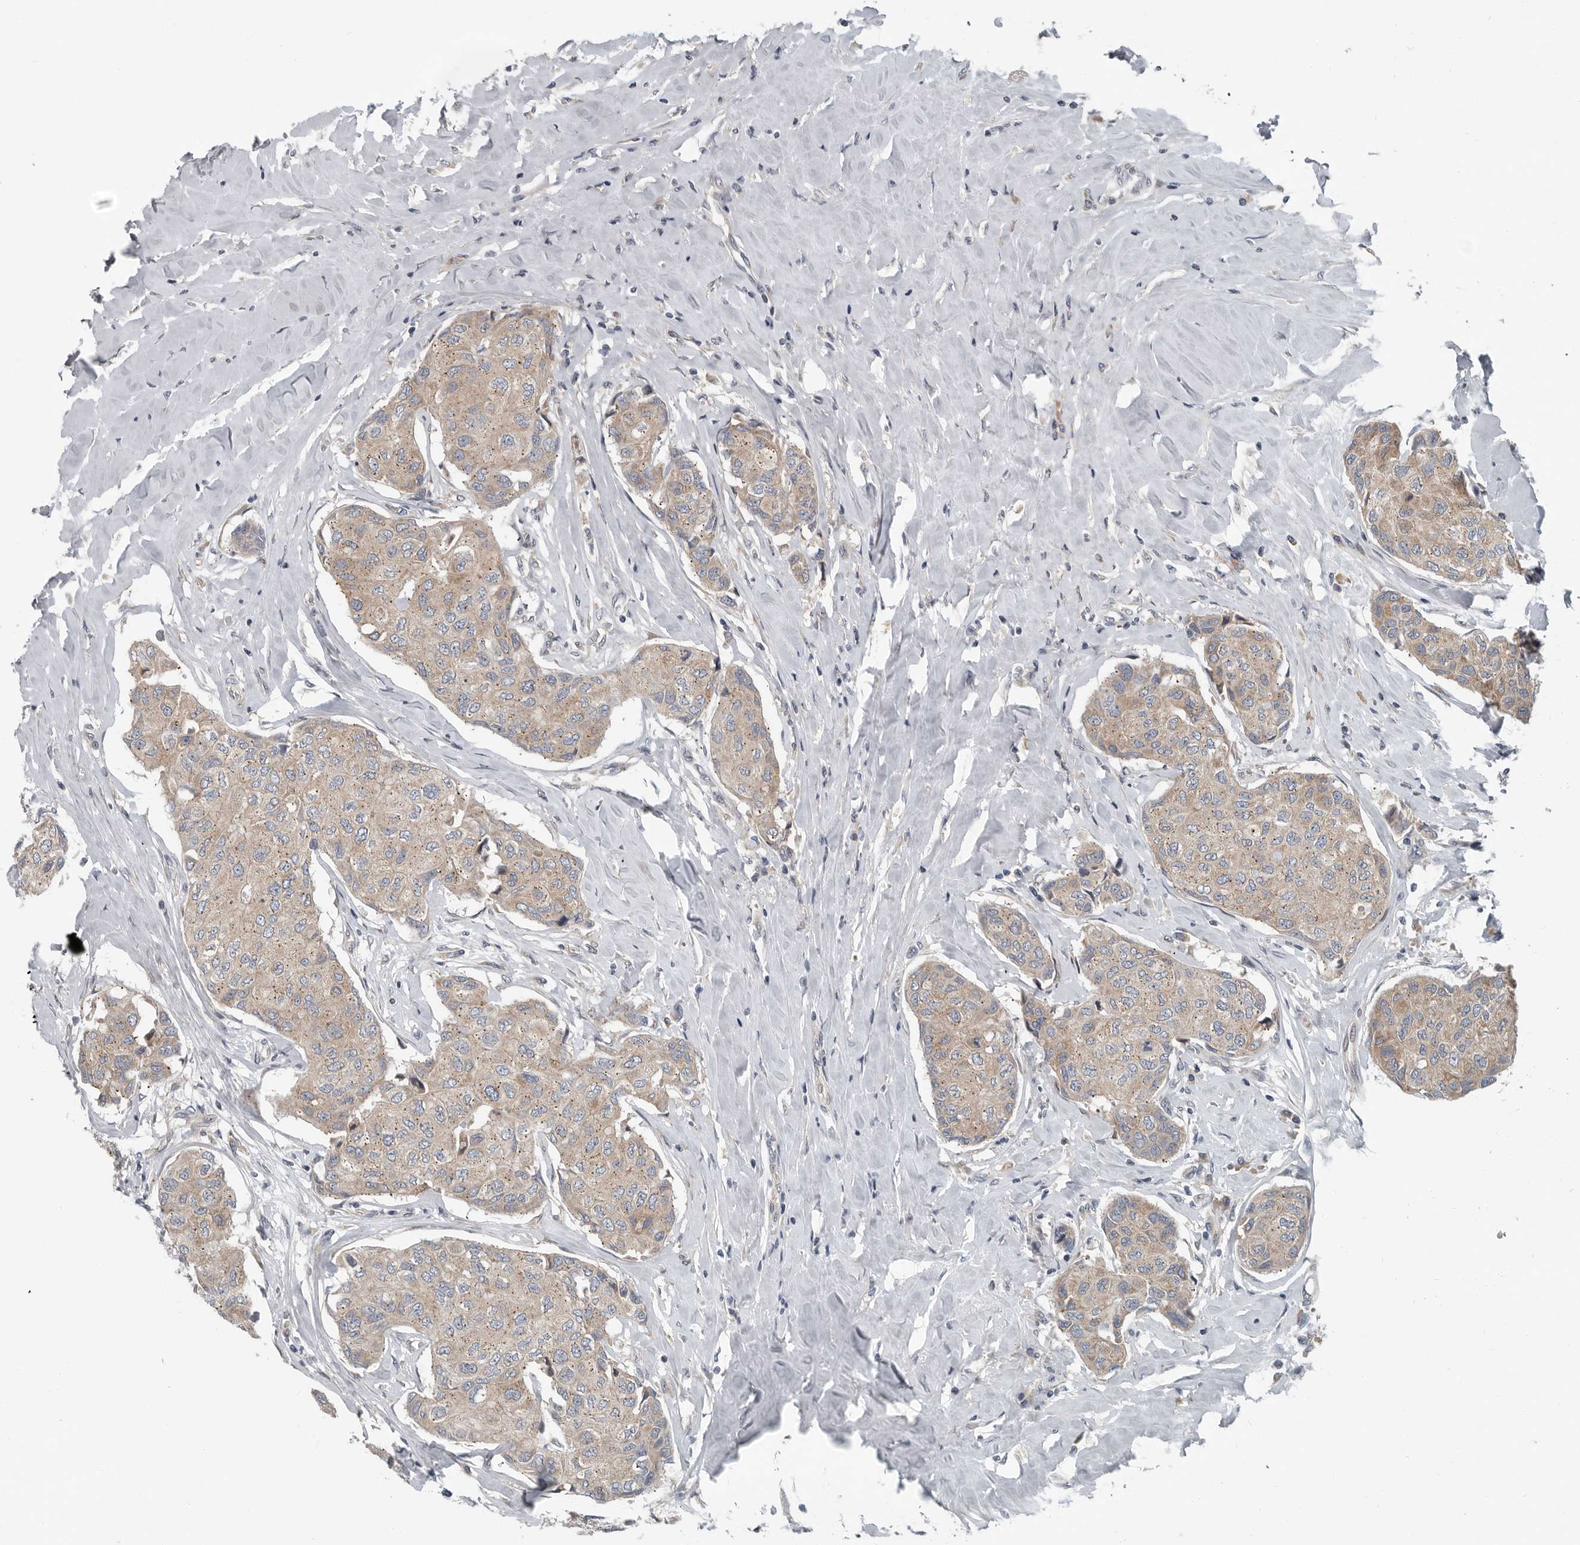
{"staining": {"intensity": "weak", "quantity": ">75%", "location": "cytoplasmic/membranous"}, "tissue": "breast cancer", "cell_type": "Tumor cells", "image_type": "cancer", "snomed": [{"axis": "morphology", "description": "Duct carcinoma"}, {"axis": "topography", "description": "Breast"}], "caption": "The image demonstrates a brown stain indicating the presence of a protein in the cytoplasmic/membranous of tumor cells in breast cancer (intraductal carcinoma).", "gene": "TMEM199", "patient": {"sex": "female", "age": 80}}